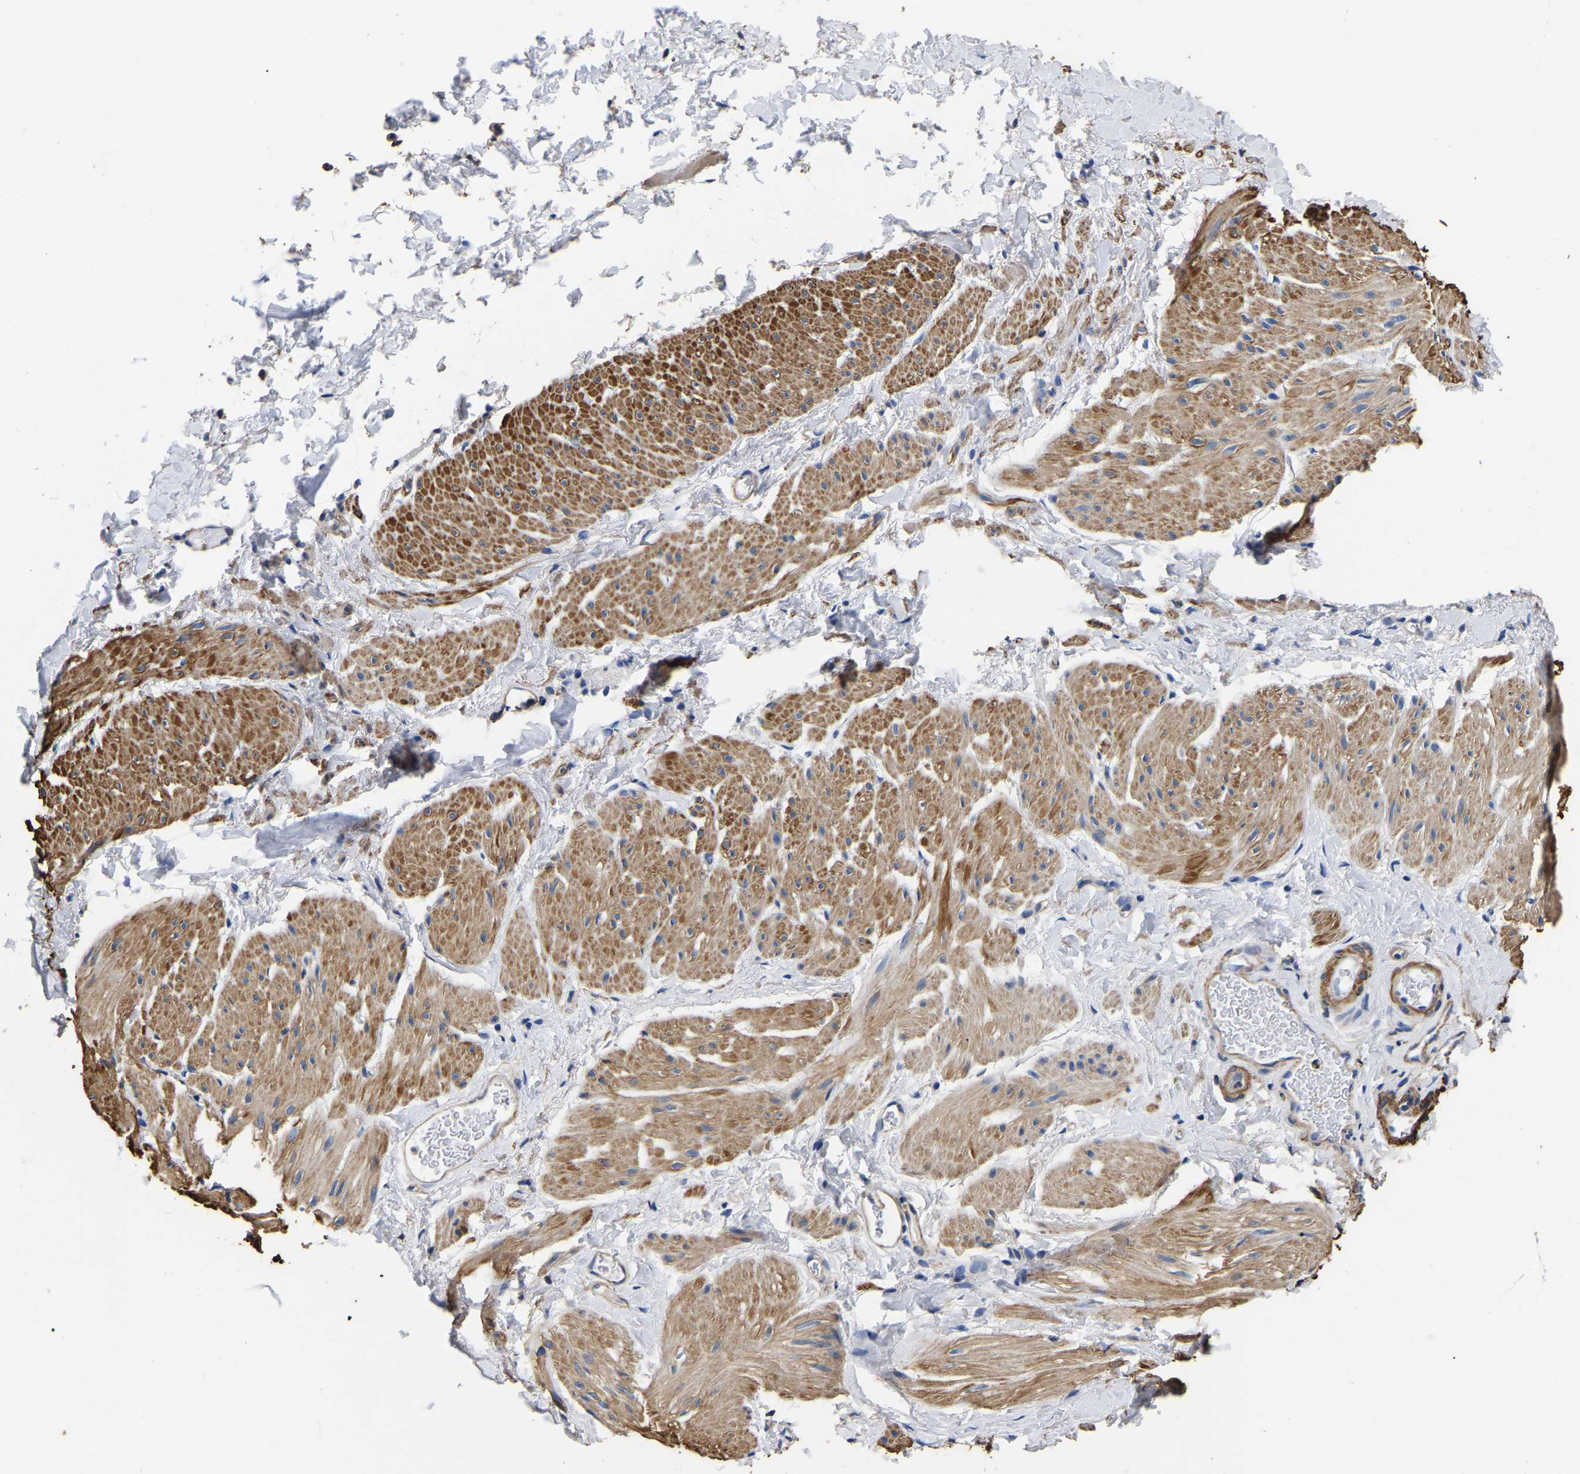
{"staining": {"intensity": "moderate", "quantity": ">75%", "location": "cytoplasmic/membranous"}, "tissue": "smooth muscle", "cell_type": "Smooth muscle cells", "image_type": "normal", "snomed": [{"axis": "morphology", "description": "Normal tissue, NOS"}, {"axis": "topography", "description": "Smooth muscle"}], "caption": "Brown immunohistochemical staining in unremarkable human smooth muscle exhibits moderate cytoplasmic/membranous expression in approximately >75% of smooth muscle cells. The protein is shown in brown color, while the nuclei are stained blue.", "gene": "ARMT1", "patient": {"sex": "male", "age": 16}}